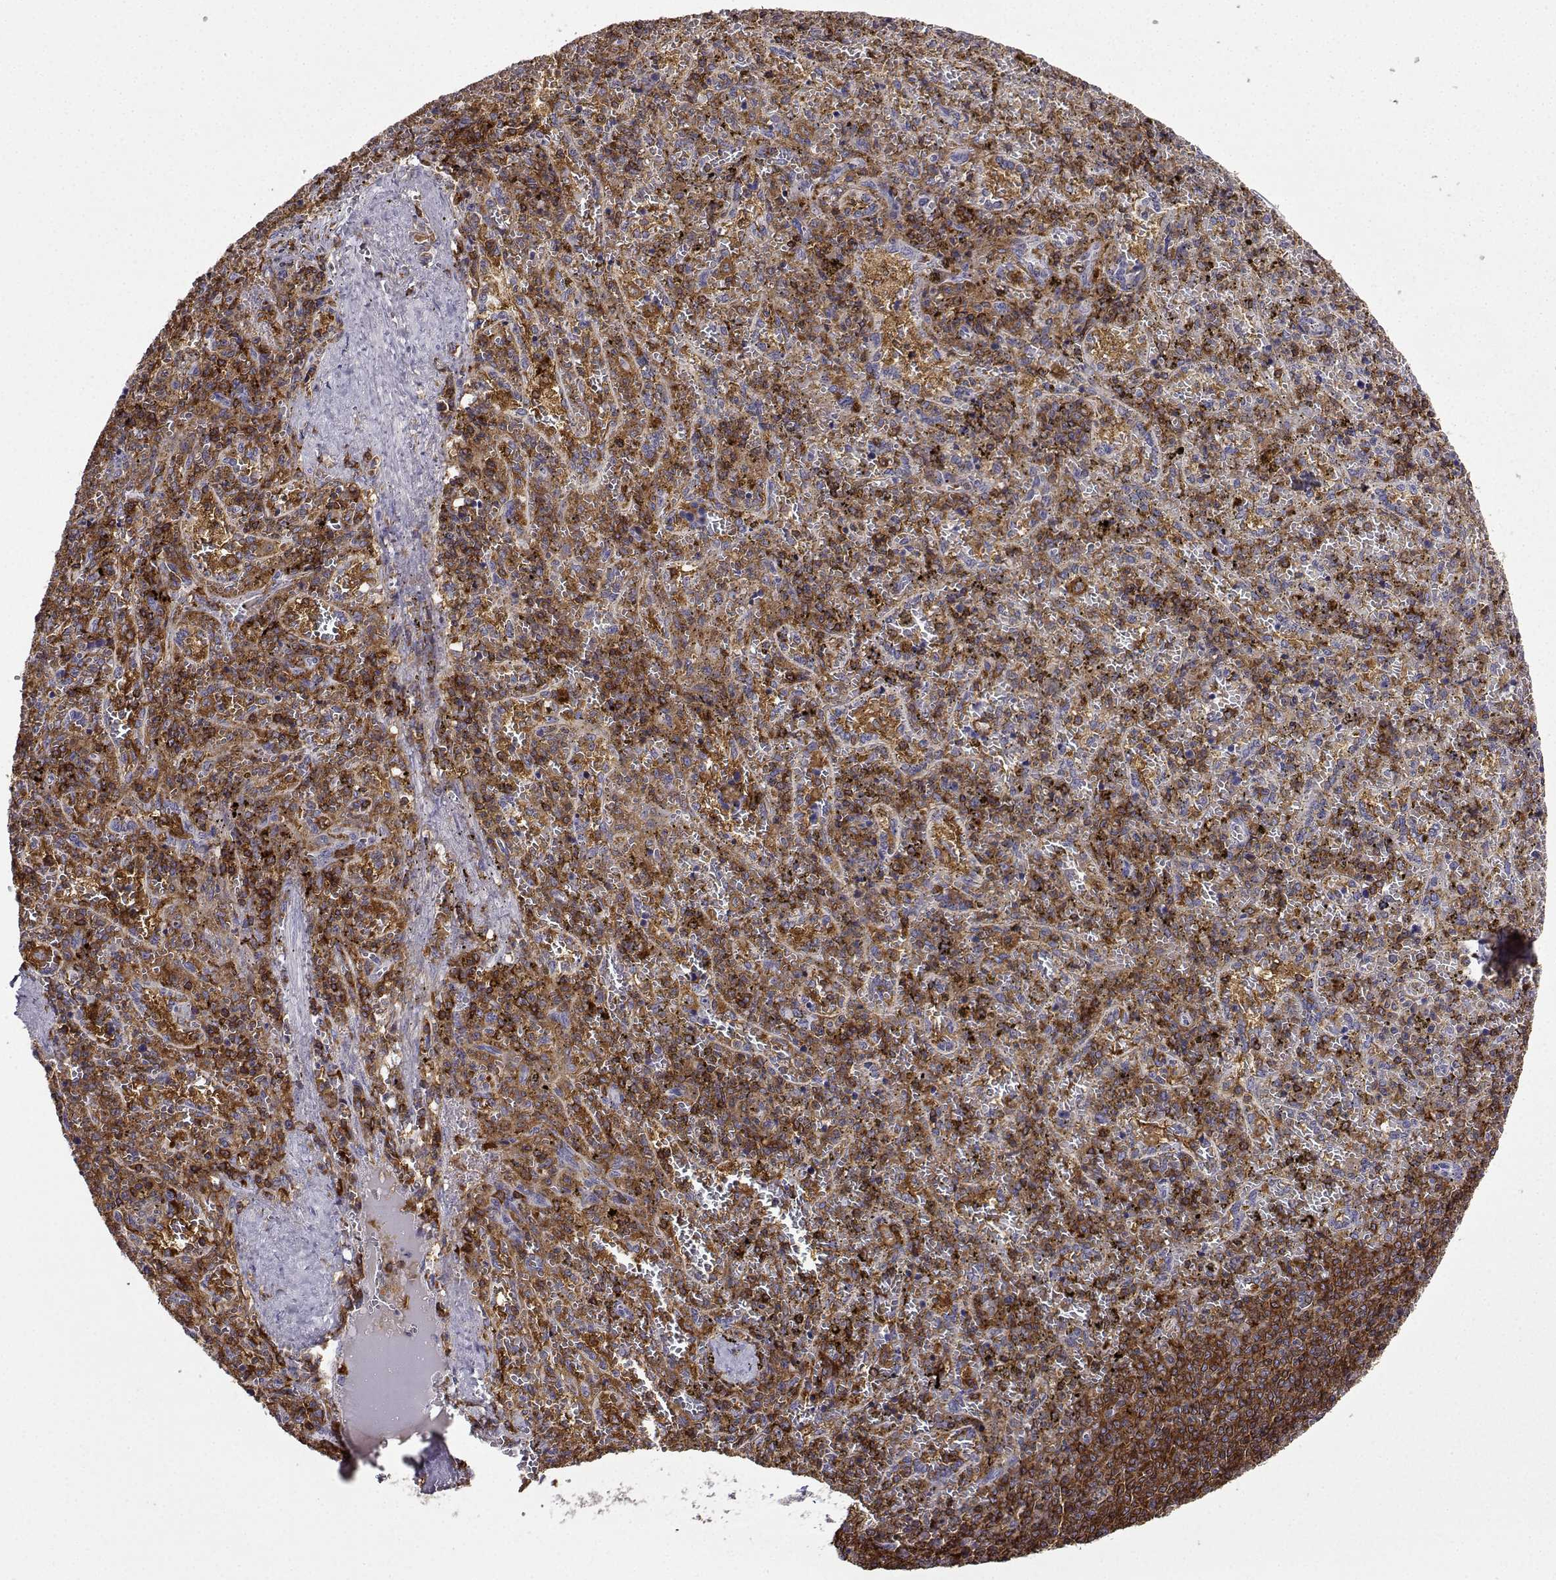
{"staining": {"intensity": "strong", "quantity": ">75%", "location": "cytoplasmic/membranous"}, "tissue": "spleen", "cell_type": "Cells in red pulp", "image_type": "normal", "snomed": [{"axis": "morphology", "description": "Normal tissue, NOS"}, {"axis": "topography", "description": "Spleen"}], "caption": "An IHC photomicrograph of benign tissue is shown. Protein staining in brown shows strong cytoplasmic/membranous positivity in spleen within cells in red pulp. The staining was performed using DAB to visualize the protein expression in brown, while the nuclei were stained in blue with hematoxylin (Magnification: 20x).", "gene": "DOCK10", "patient": {"sex": "female", "age": 50}}